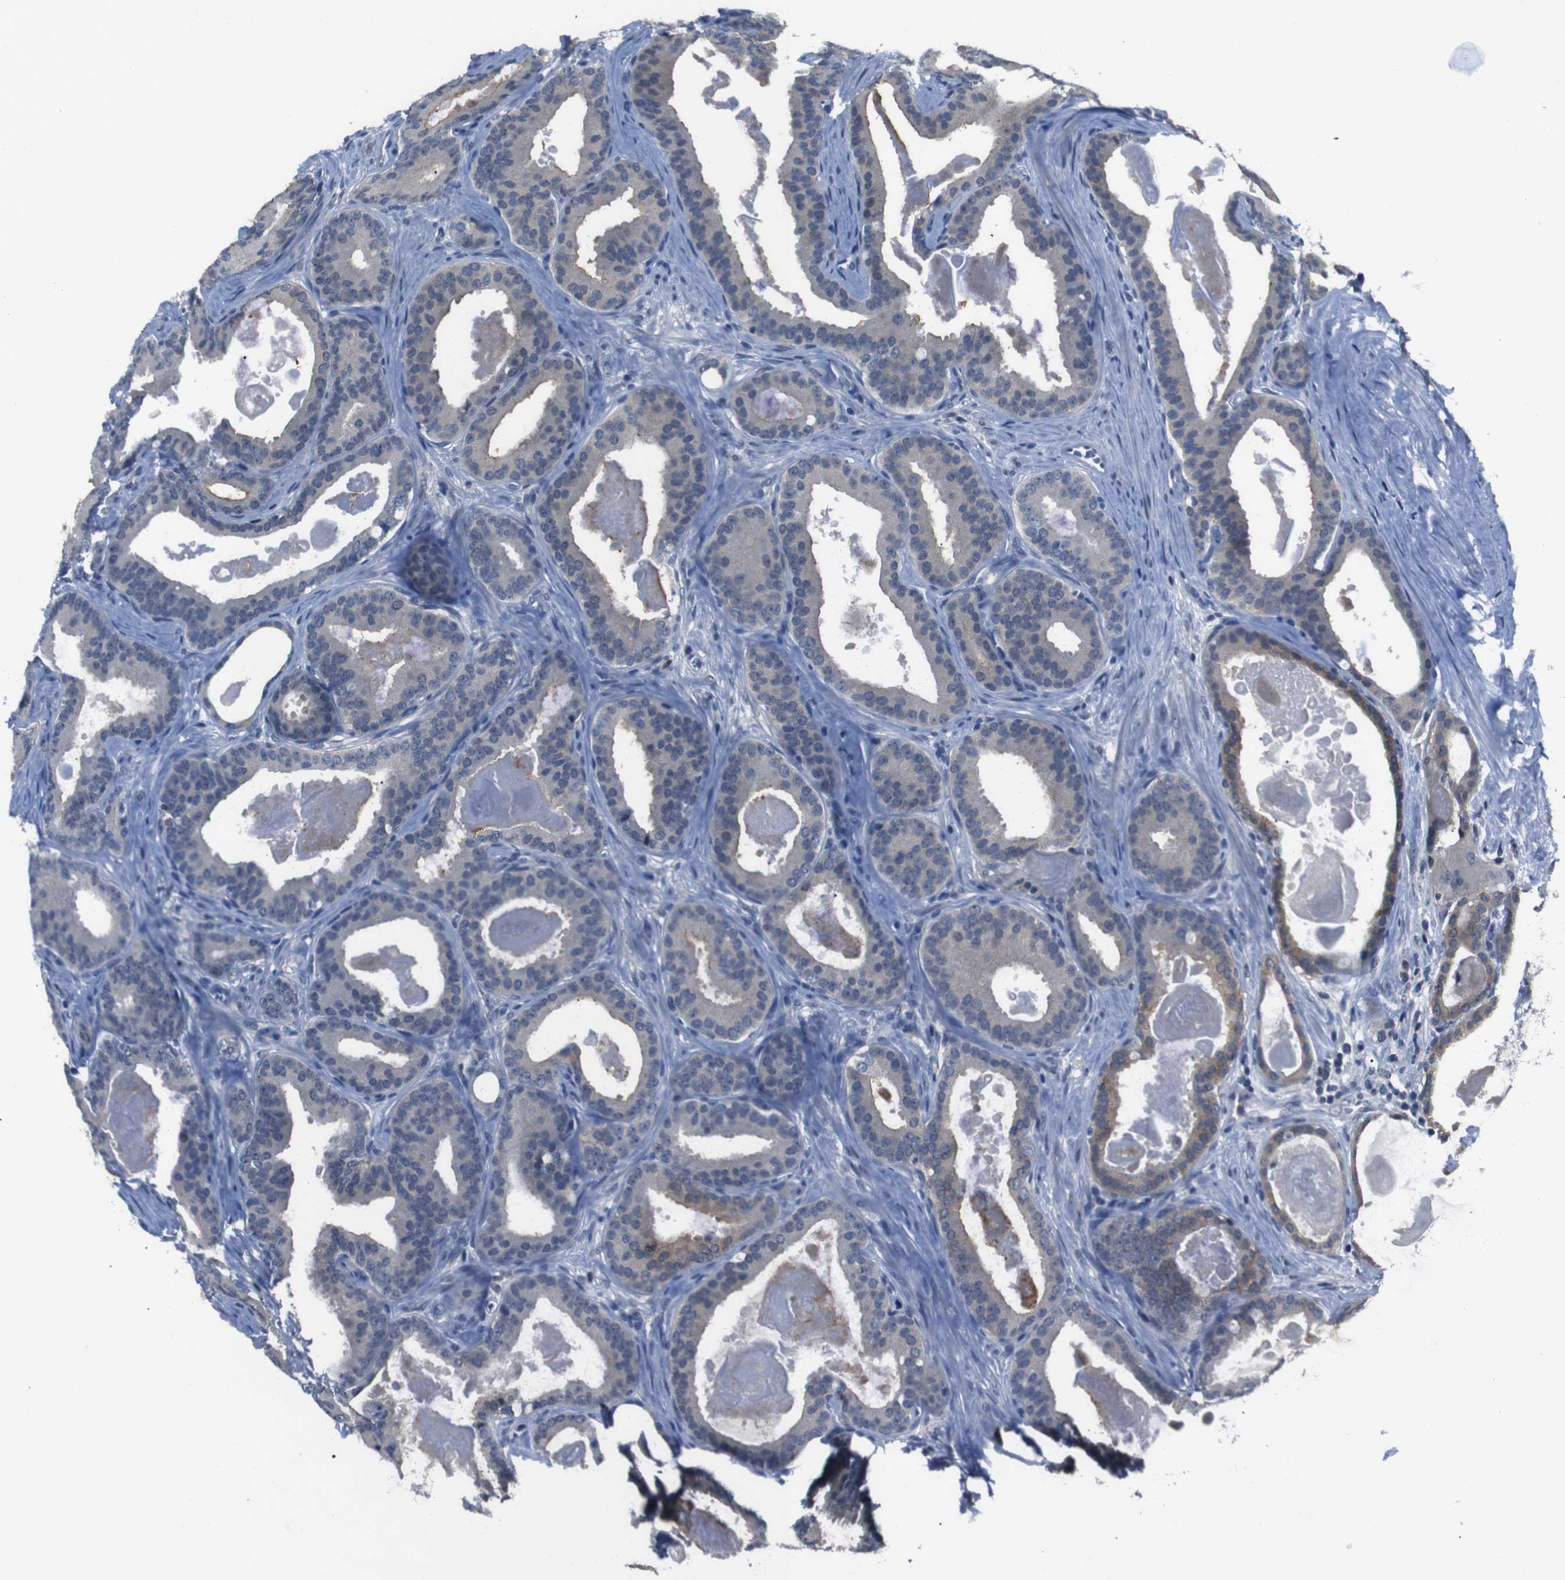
{"staining": {"intensity": "moderate", "quantity": "<25%", "location": "cytoplasmic/membranous"}, "tissue": "prostate cancer", "cell_type": "Tumor cells", "image_type": "cancer", "snomed": [{"axis": "morphology", "description": "Adenocarcinoma, High grade"}, {"axis": "topography", "description": "Prostate"}], "caption": "Protein staining of prostate high-grade adenocarcinoma tissue demonstrates moderate cytoplasmic/membranous staining in approximately <25% of tumor cells. The staining is performed using DAB (3,3'-diaminobenzidine) brown chromogen to label protein expression. The nuclei are counter-stained blue using hematoxylin.", "gene": "SEMA4B", "patient": {"sex": "male", "age": 60}}